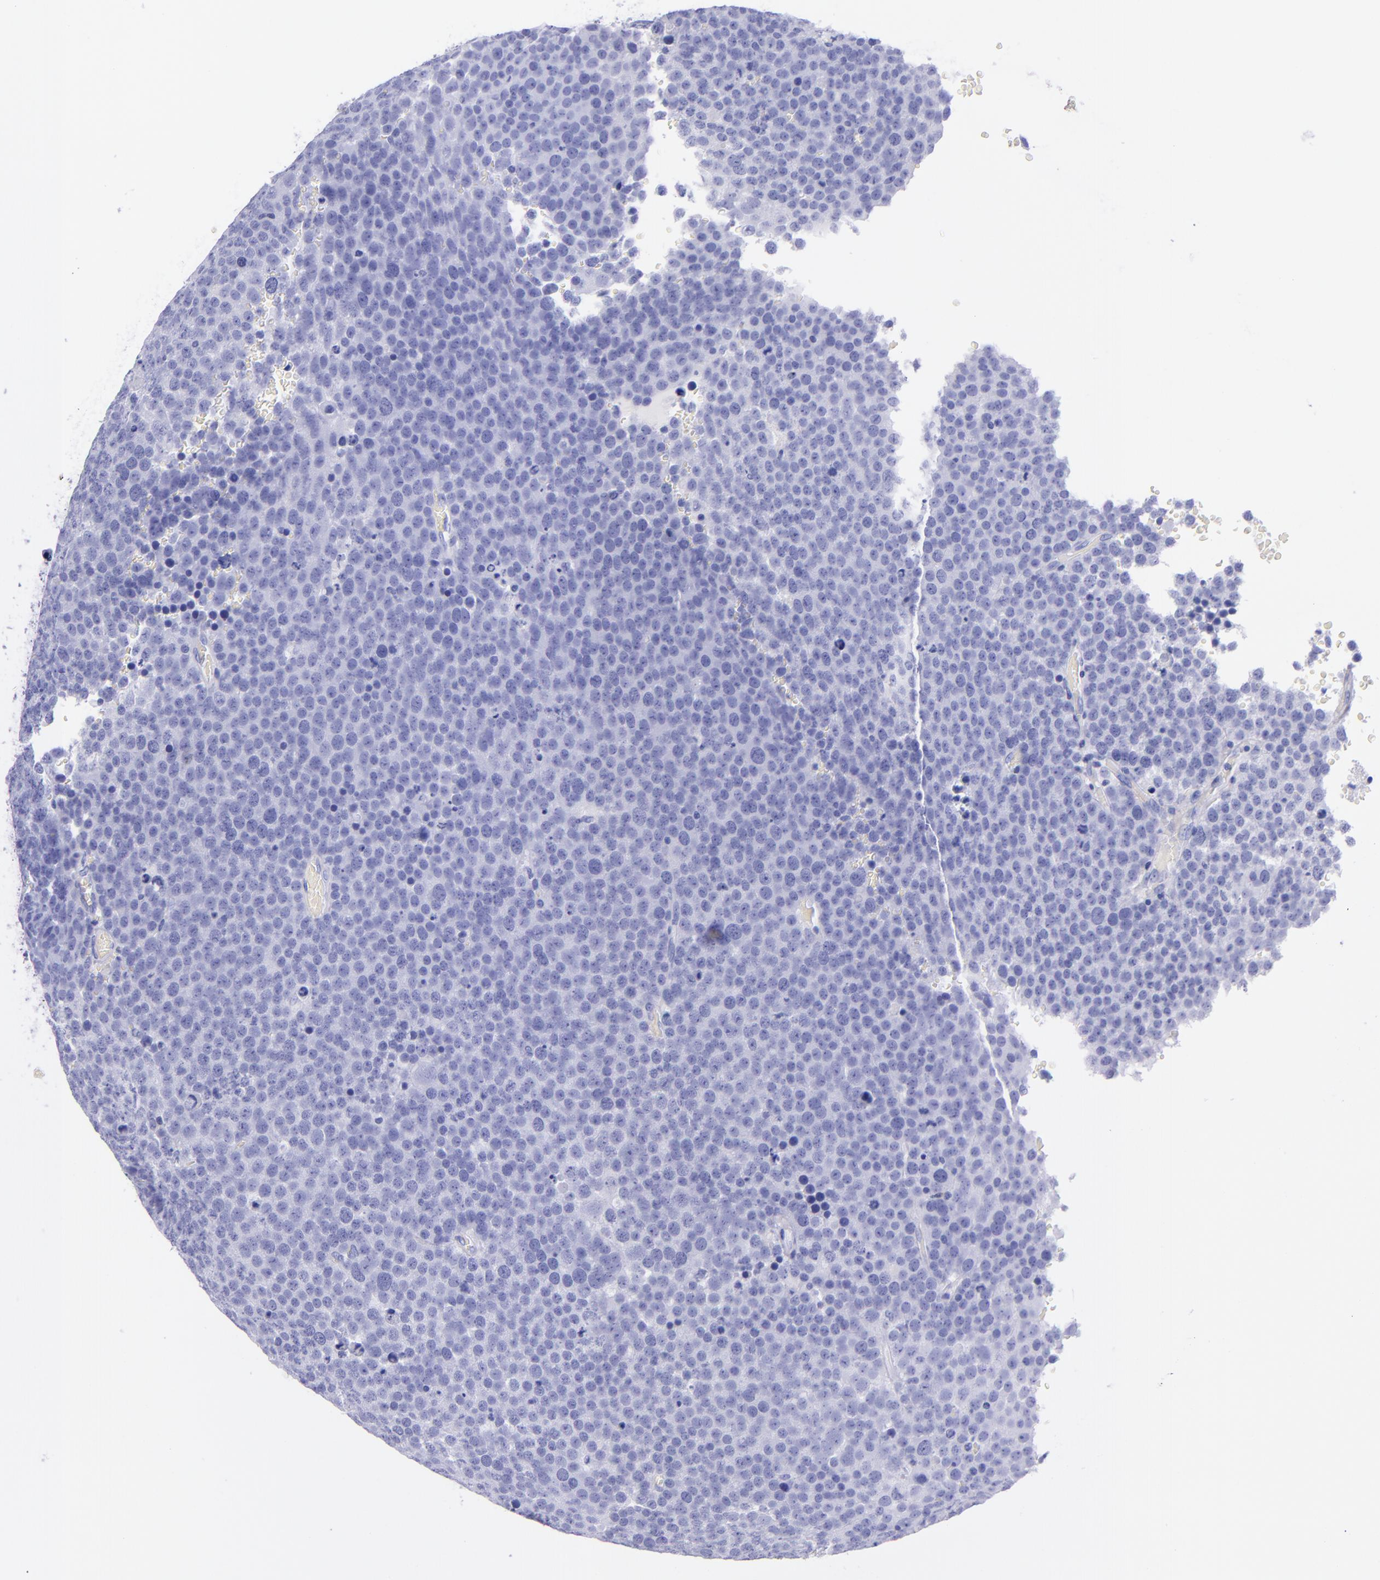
{"staining": {"intensity": "negative", "quantity": "none", "location": "none"}, "tissue": "testis cancer", "cell_type": "Tumor cells", "image_type": "cancer", "snomed": [{"axis": "morphology", "description": "Seminoma, NOS"}, {"axis": "topography", "description": "Testis"}], "caption": "There is no significant expression in tumor cells of seminoma (testis).", "gene": "LAG3", "patient": {"sex": "male", "age": 71}}